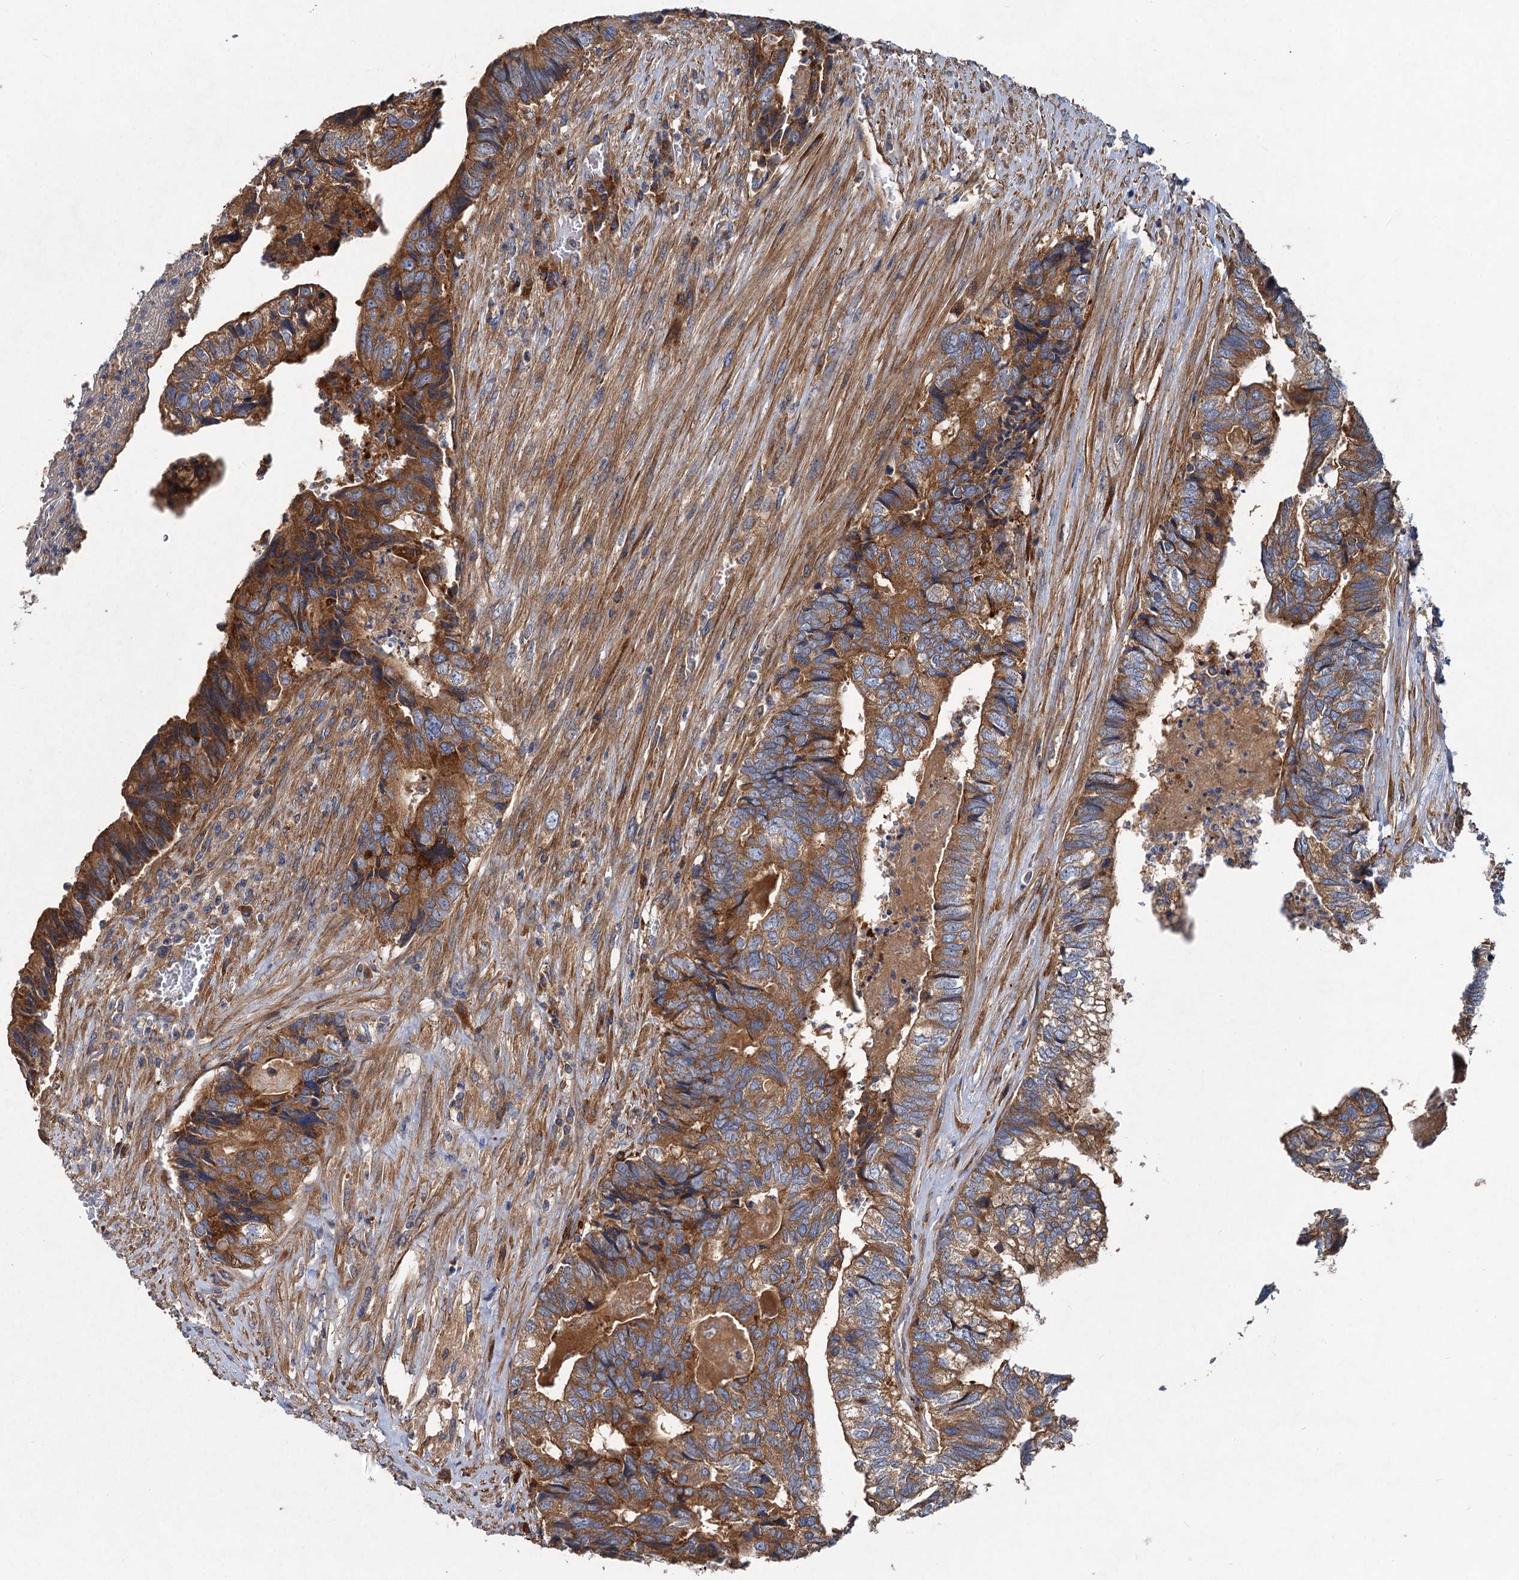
{"staining": {"intensity": "strong", "quantity": ">75%", "location": "cytoplasmic/membranous"}, "tissue": "colorectal cancer", "cell_type": "Tumor cells", "image_type": "cancer", "snomed": [{"axis": "morphology", "description": "Adenocarcinoma, NOS"}, {"axis": "topography", "description": "Colon"}], "caption": "Strong cytoplasmic/membranous staining is identified in approximately >75% of tumor cells in colorectal adenocarcinoma. (DAB IHC with brightfield microscopy, high magnification).", "gene": "ALKBH7", "patient": {"sex": "female", "age": 67}}